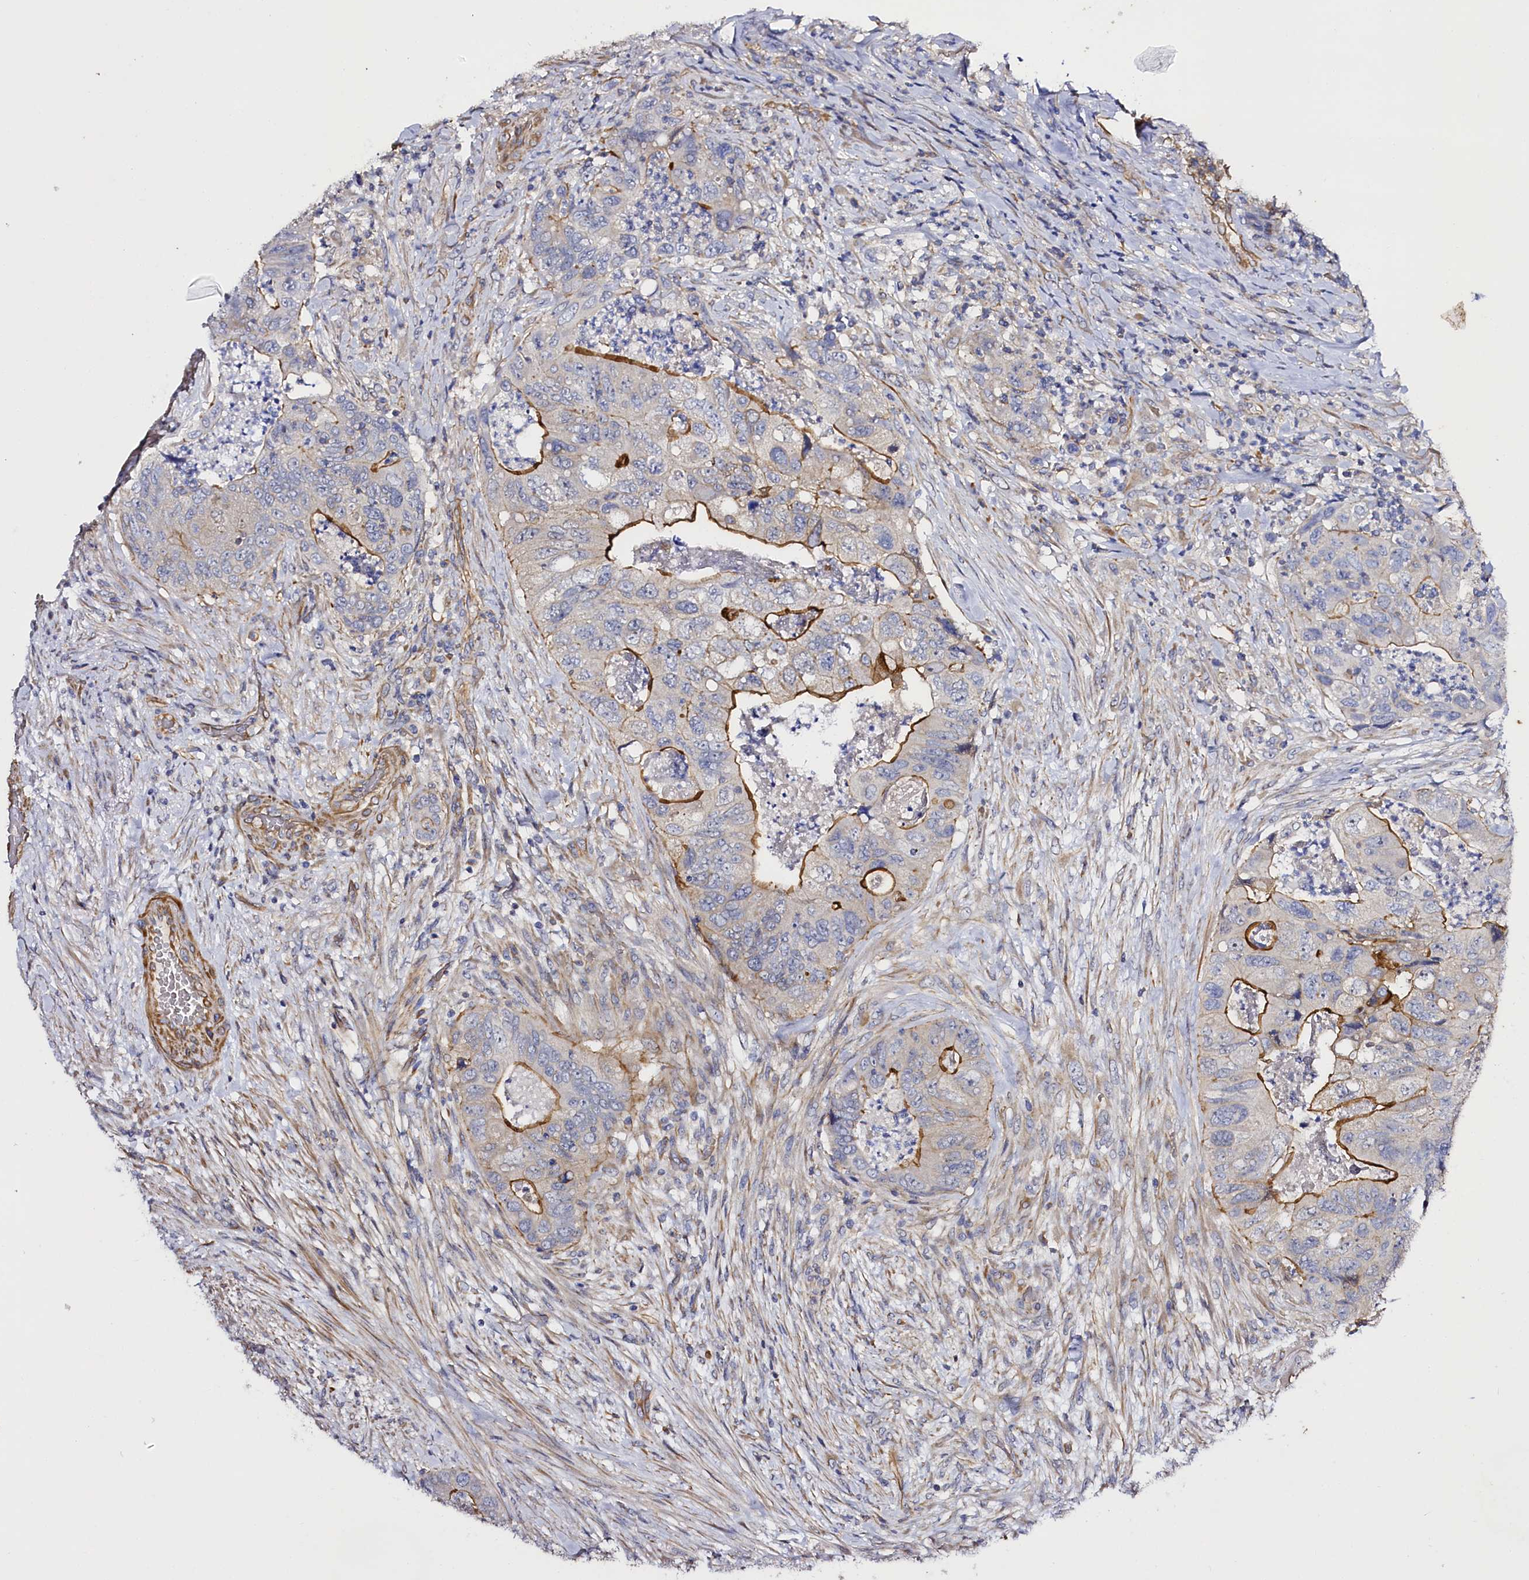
{"staining": {"intensity": "strong", "quantity": "25%-75%", "location": "cytoplasmic/membranous"}, "tissue": "colorectal cancer", "cell_type": "Tumor cells", "image_type": "cancer", "snomed": [{"axis": "morphology", "description": "Adenocarcinoma, NOS"}, {"axis": "topography", "description": "Rectum"}], "caption": "Human adenocarcinoma (colorectal) stained with a brown dye displays strong cytoplasmic/membranous positive expression in about 25%-75% of tumor cells.", "gene": "SLC7A1", "patient": {"sex": "male", "age": 63}}